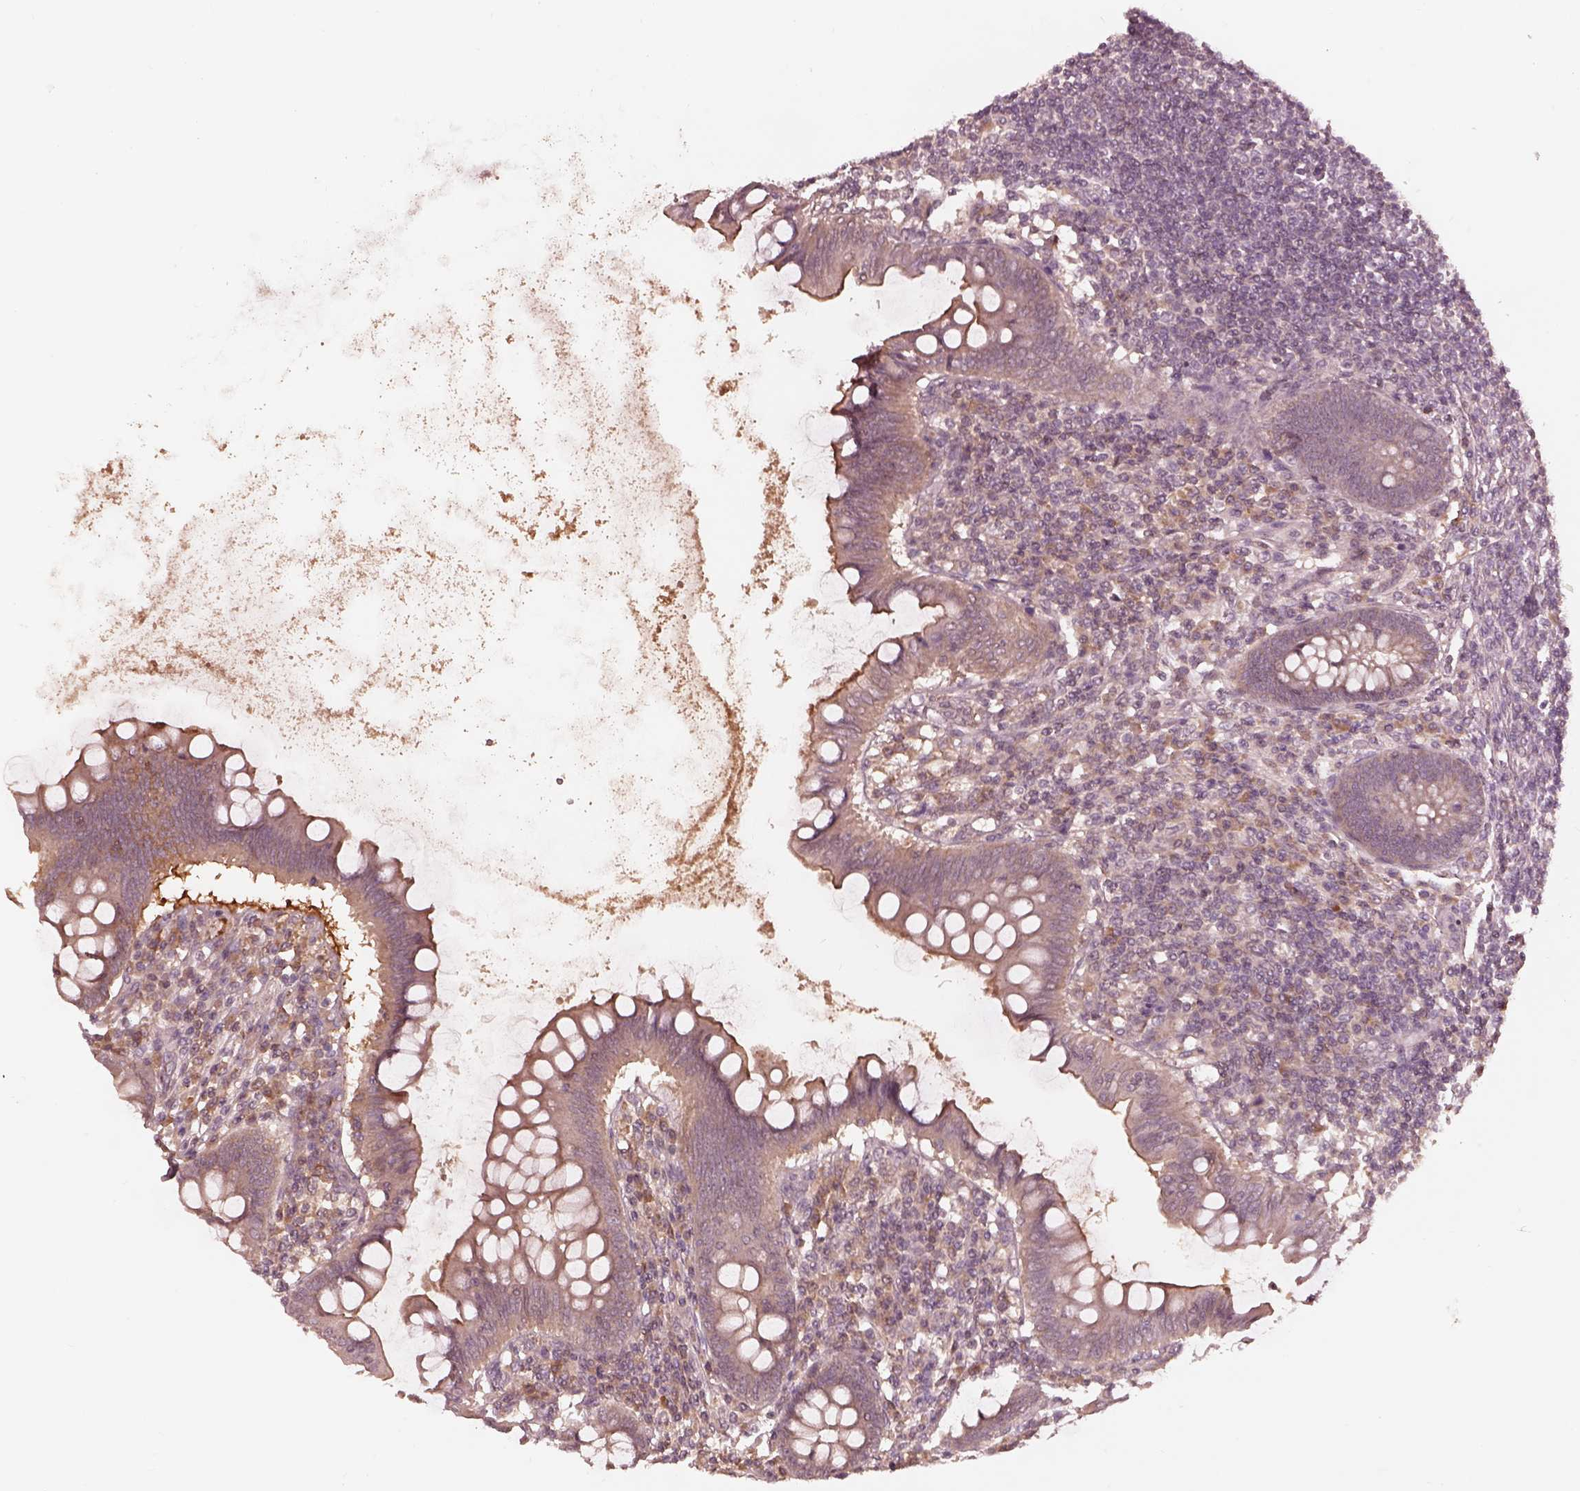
{"staining": {"intensity": "weak", "quantity": "25%-75%", "location": "cytoplasmic/membranous"}, "tissue": "appendix", "cell_type": "Glandular cells", "image_type": "normal", "snomed": [{"axis": "morphology", "description": "Normal tissue, NOS"}, {"axis": "topography", "description": "Appendix"}], "caption": "Immunohistochemical staining of unremarkable human appendix shows 25%-75% levels of weak cytoplasmic/membranous protein staining in about 25%-75% of glandular cells. The staining was performed using DAB, with brown indicating positive protein expression. Nuclei are stained blue with hematoxylin.", "gene": "TF", "patient": {"sex": "female", "age": 57}}